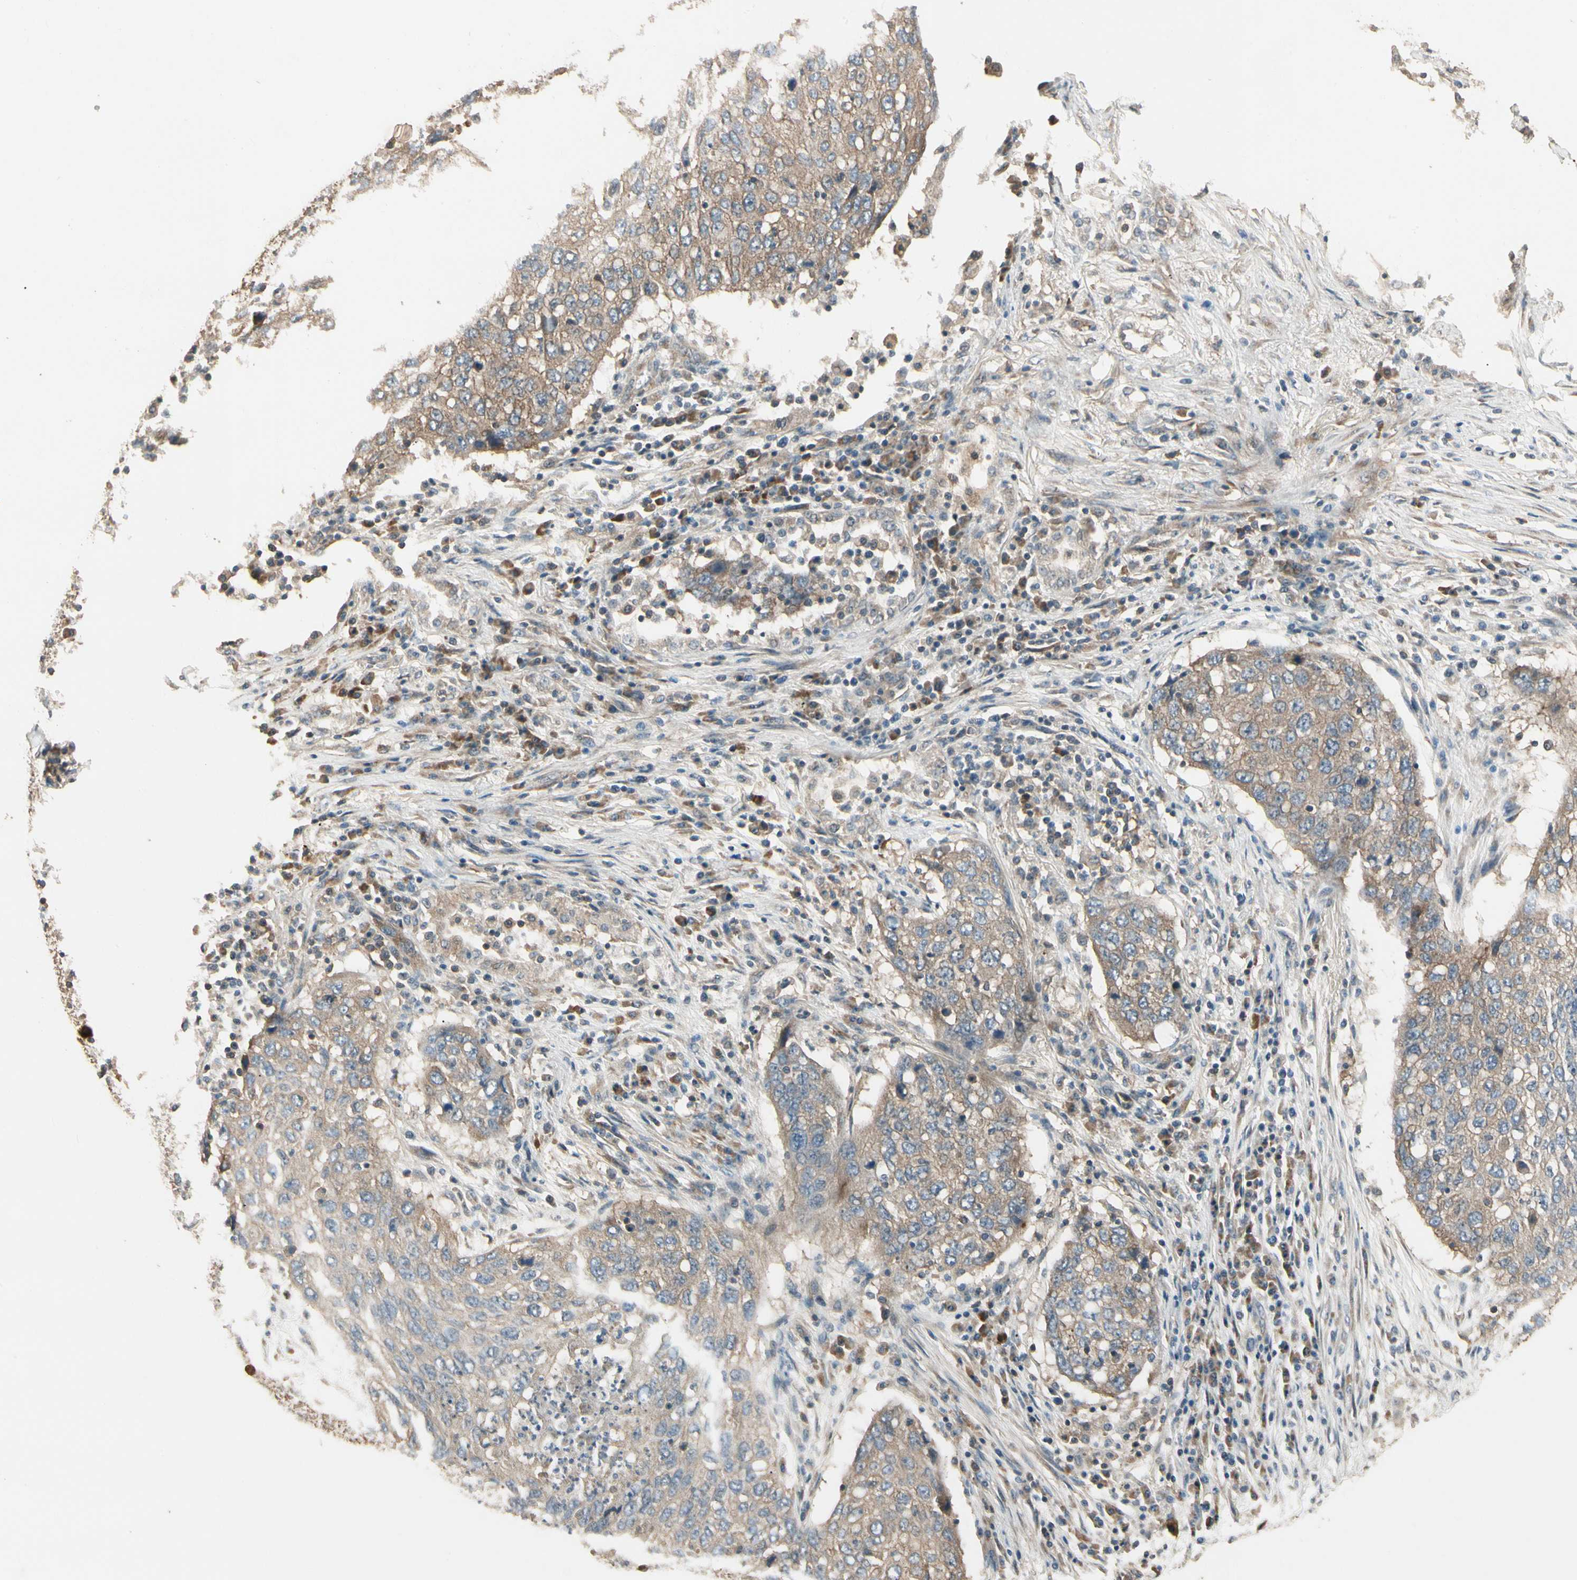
{"staining": {"intensity": "weak", "quantity": ">75%", "location": "cytoplasmic/membranous"}, "tissue": "lung cancer", "cell_type": "Tumor cells", "image_type": "cancer", "snomed": [{"axis": "morphology", "description": "Squamous cell carcinoma, NOS"}, {"axis": "topography", "description": "Lung"}], "caption": "Tumor cells exhibit low levels of weak cytoplasmic/membranous expression in about >75% of cells in lung cancer.", "gene": "CCT7", "patient": {"sex": "female", "age": 63}}